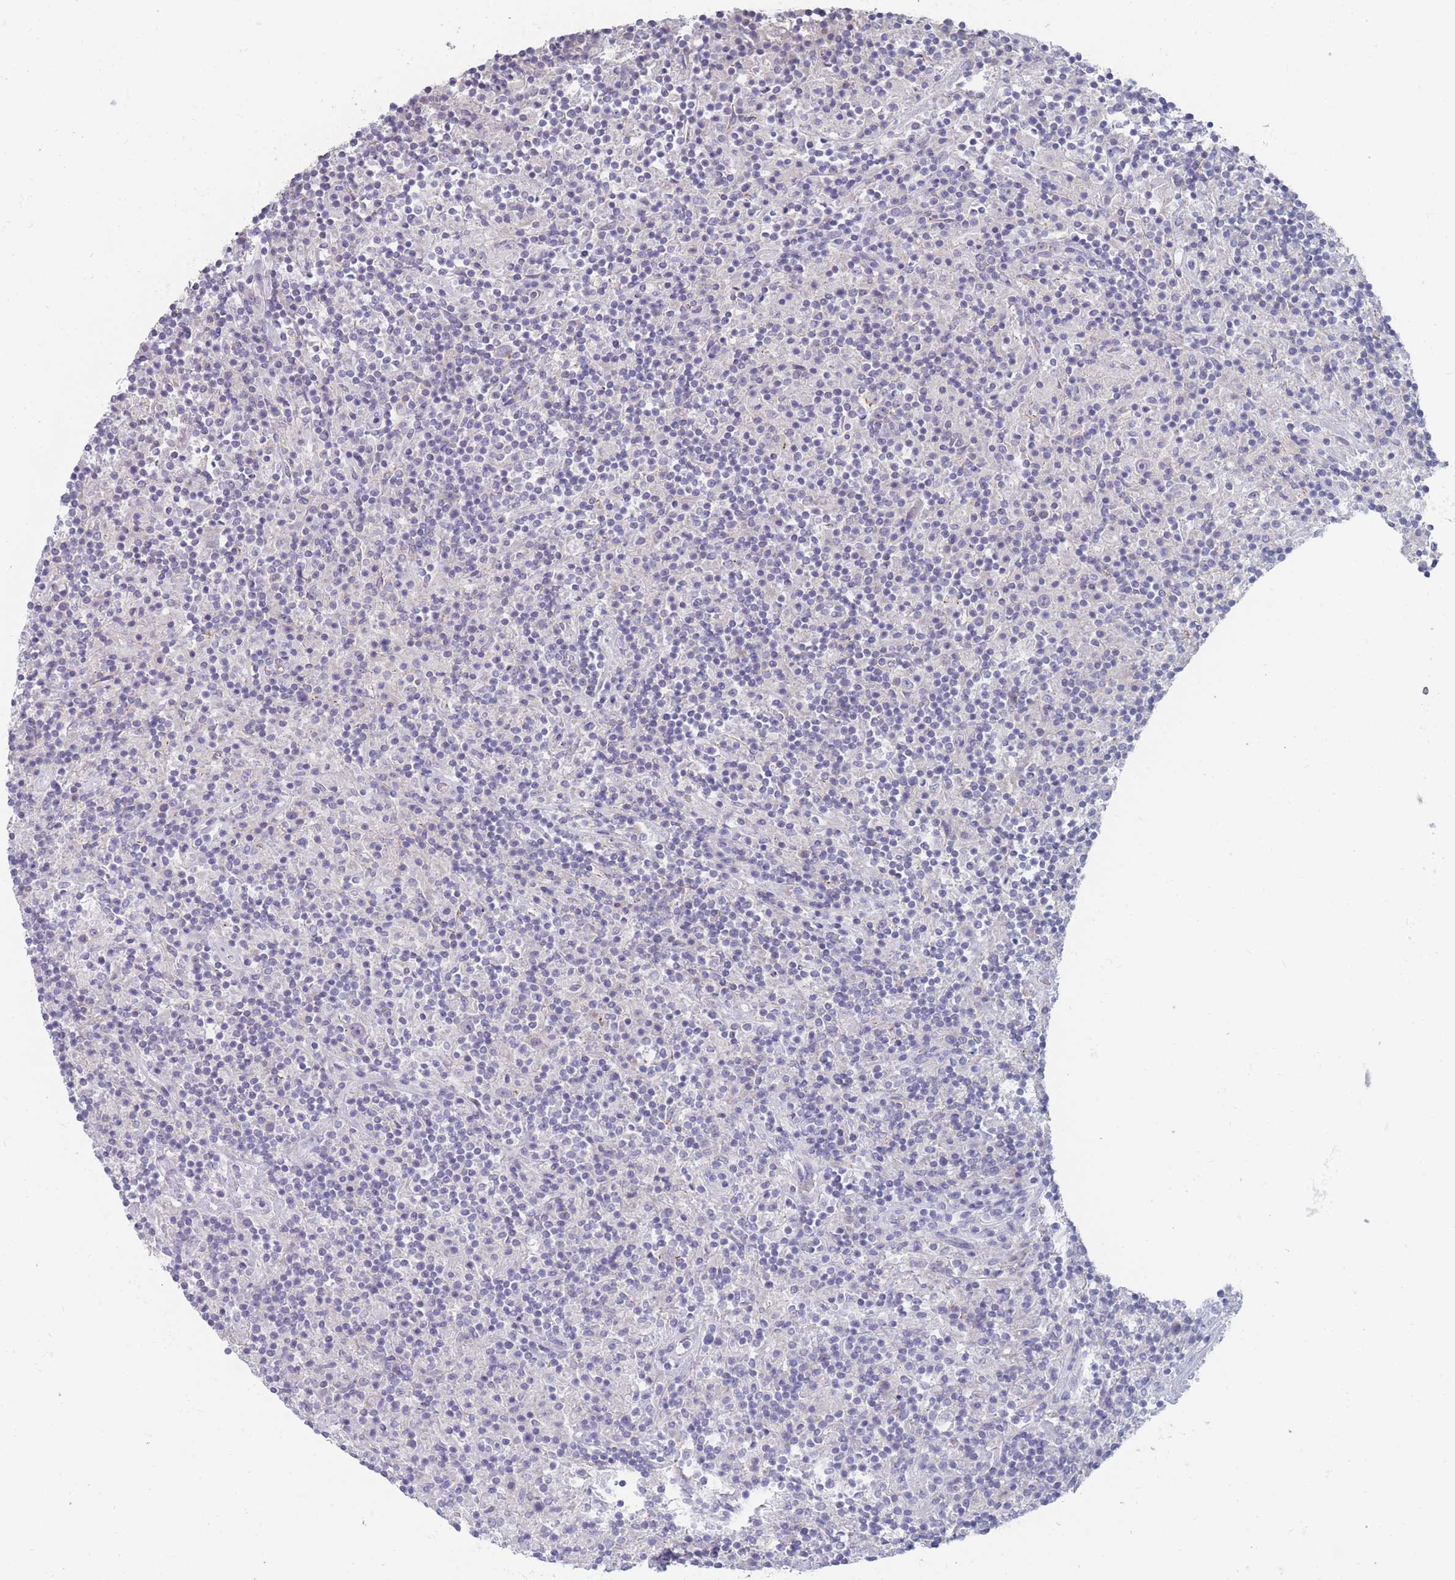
{"staining": {"intensity": "negative", "quantity": "none", "location": "none"}, "tissue": "lymphoma", "cell_type": "Tumor cells", "image_type": "cancer", "snomed": [{"axis": "morphology", "description": "Hodgkin's disease, NOS"}, {"axis": "topography", "description": "Lymph node"}], "caption": "High power microscopy micrograph of an immunohistochemistry (IHC) photomicrograph of Hodgkin's disease, revealing no significant positivity in tumor cells.", "gene": "PIGU", "patient": {"sex": "male", "age": 70}}